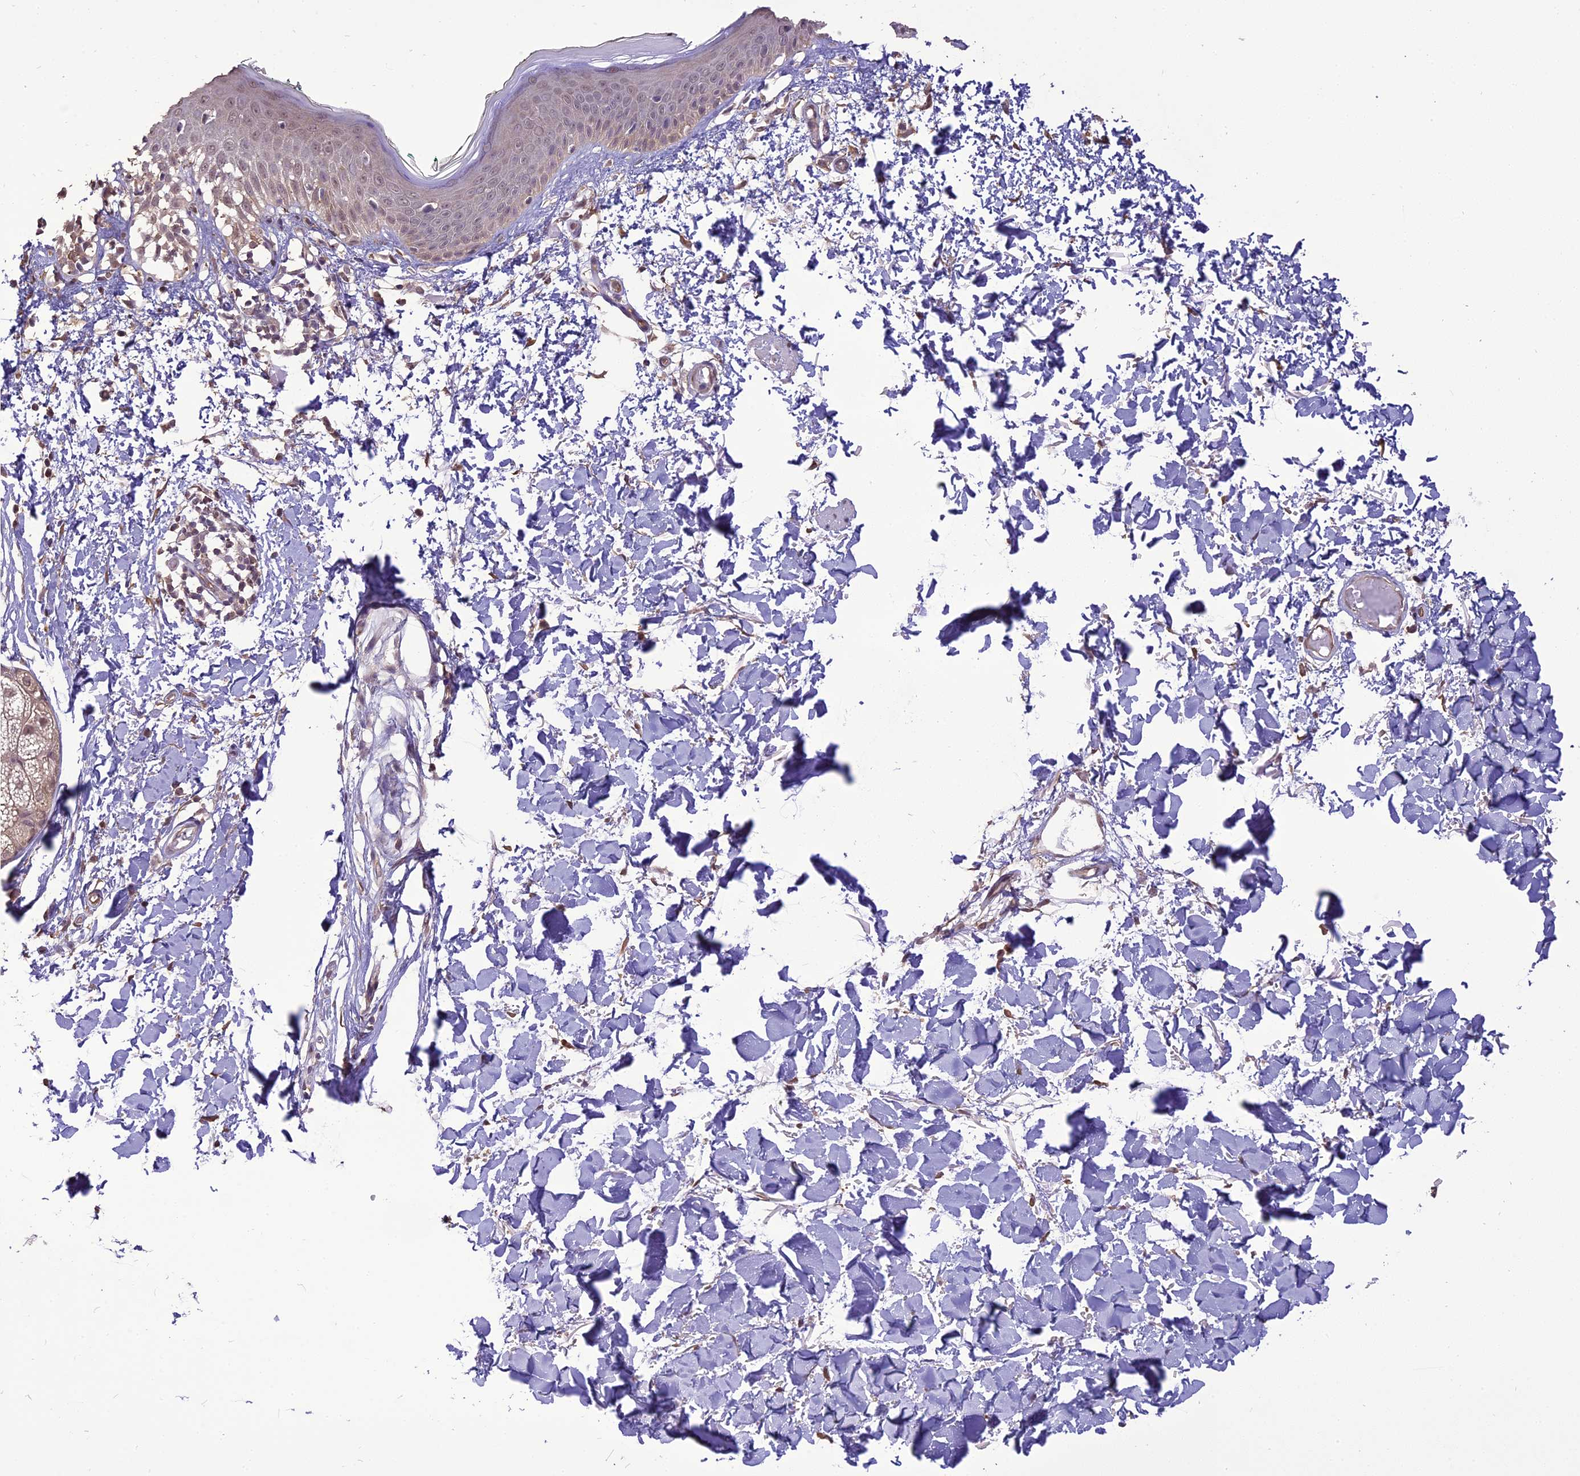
{"staining": {"intensity": "weak", "quantity": "25%-75%", "location": "cytoplasmic/membranous,nuclear"}, "tissue": "skin", "cell_type": "Fibroblasts", "image_type": "normal", "snomed": [{"axis": "morphology", "description": "Normal tissue, NOS"}, {"axis": "topography", "description": "Skin"}], "caption": "A low amount of weak cytoplasmic/membranous,nuclear expression is appreciated in approximately 25%-75% of fibroblasts in unremarkable skin.", "gene": "TIGD7", "patient": {"sex": "male", "age": 62}}